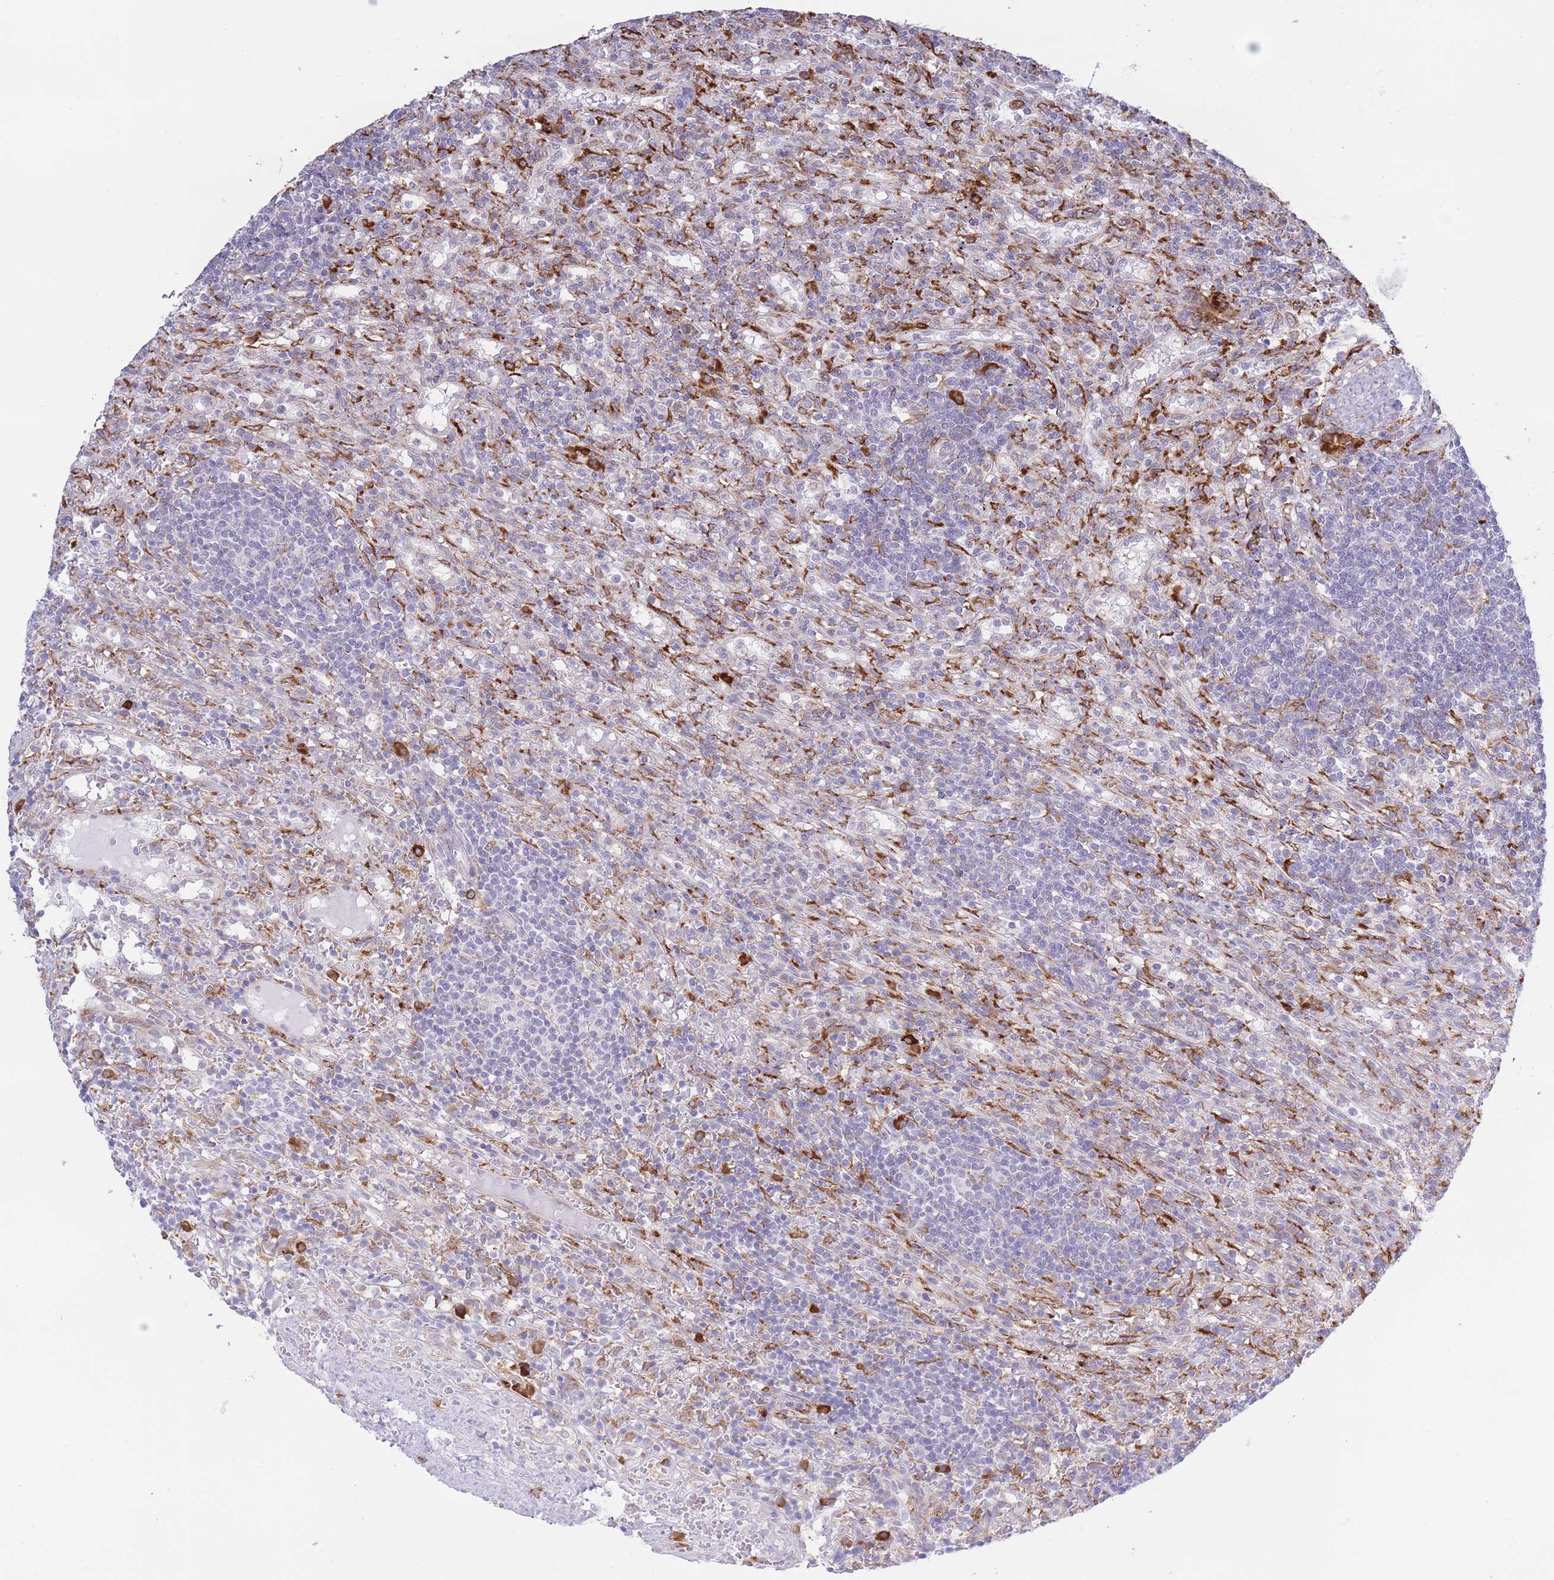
{"staining": {"intensity": "negative", "quantity": "none", "location": "none"}, "tissue": "lymphoma", "cell_type": "Tumor cells", "image_type": "cancer", "snomed": [{"axis": "morphology", "description": "Malignant lymphoma, non-Hodgkin's type, Low grade"}, {"axis": "topography", "description": "Spleen"}], "caption": "Lymphoma stained for a protein using immunohistochemistry demonstrates no expression tumor cells.", "gene": "MYDGF", "patient": {"sex": "male", "age": 76}}